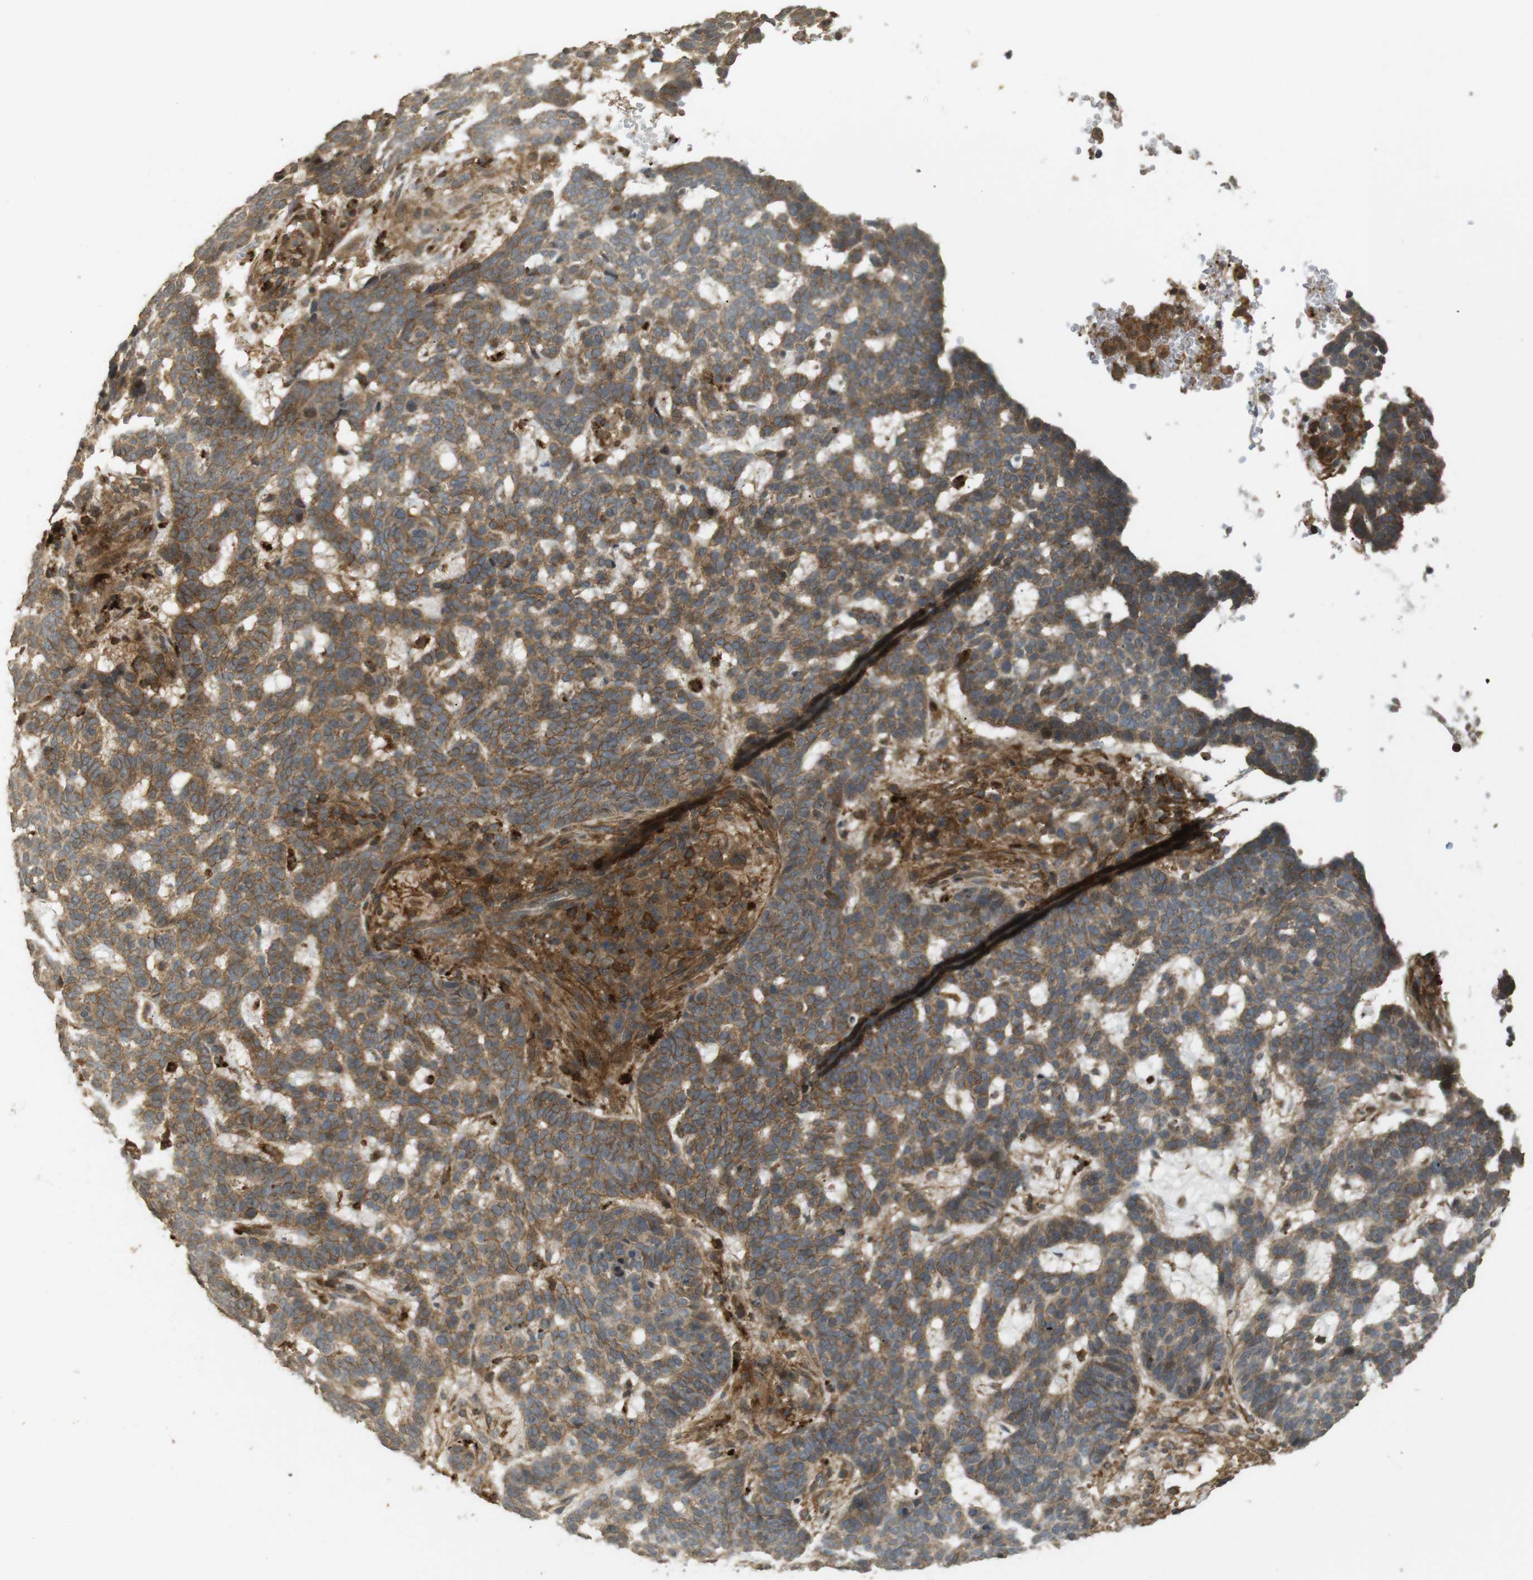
{"staining": {"intensity": "moderate", "quantity": ">75%", "location": "cytoplasmic/membranous"}, "tissue": "skin cancer", "cell_type": "Tumor cells", "image_type": "cancer", "snomed": [{"axis": "morphology", "description": "Basal cell carcinoma"}, {"axis": "topography", "description": "Skin"}], "caption": "Immunohistochemistry histopathology image of human skin basal cell carcinoma stained for a protein (brown), which displays medium levels of moderate cytoplasmic/membranous positivity in about >75% of tumor cells.", "gene": "KSR1", "patient": {"sex": "male", "age": 85}}